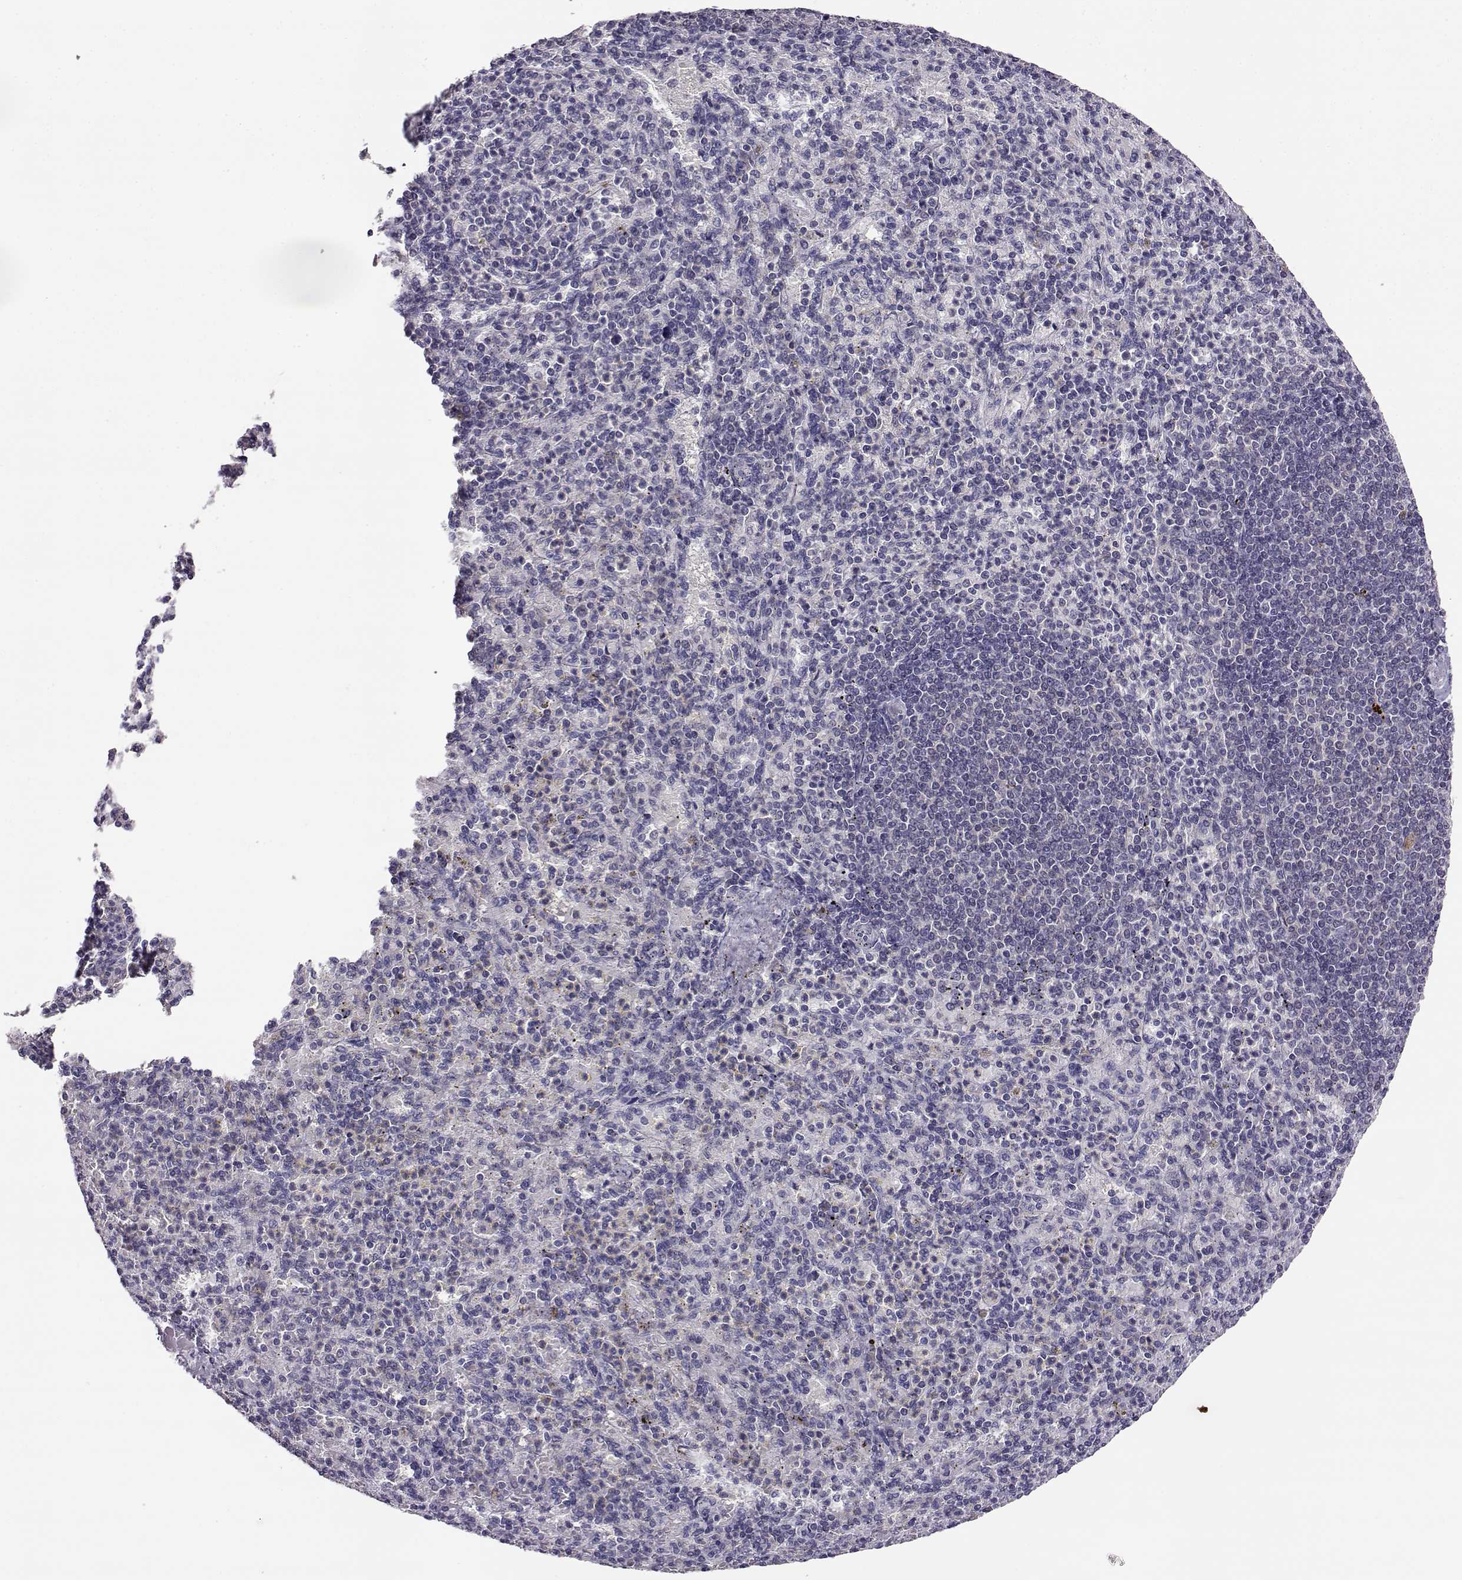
{"staining": {"intensity": "negative", "quantity": "none", "location": "none"}, "tissue": "spleen", "cell_type": "Cells in red pulp", "image_type": "normal", "snomed": [{"axis": "morphology", "description": "Normal tissue, NOS"}, {"axis": "topography", "description": "Spleen"}], "caption": "A histopathology image of spleen stained for a protein exhibits no brown staining in cells in red pulp.", "gene": "AKR1B1", "patient": {"sex": "female", "age": 74}}